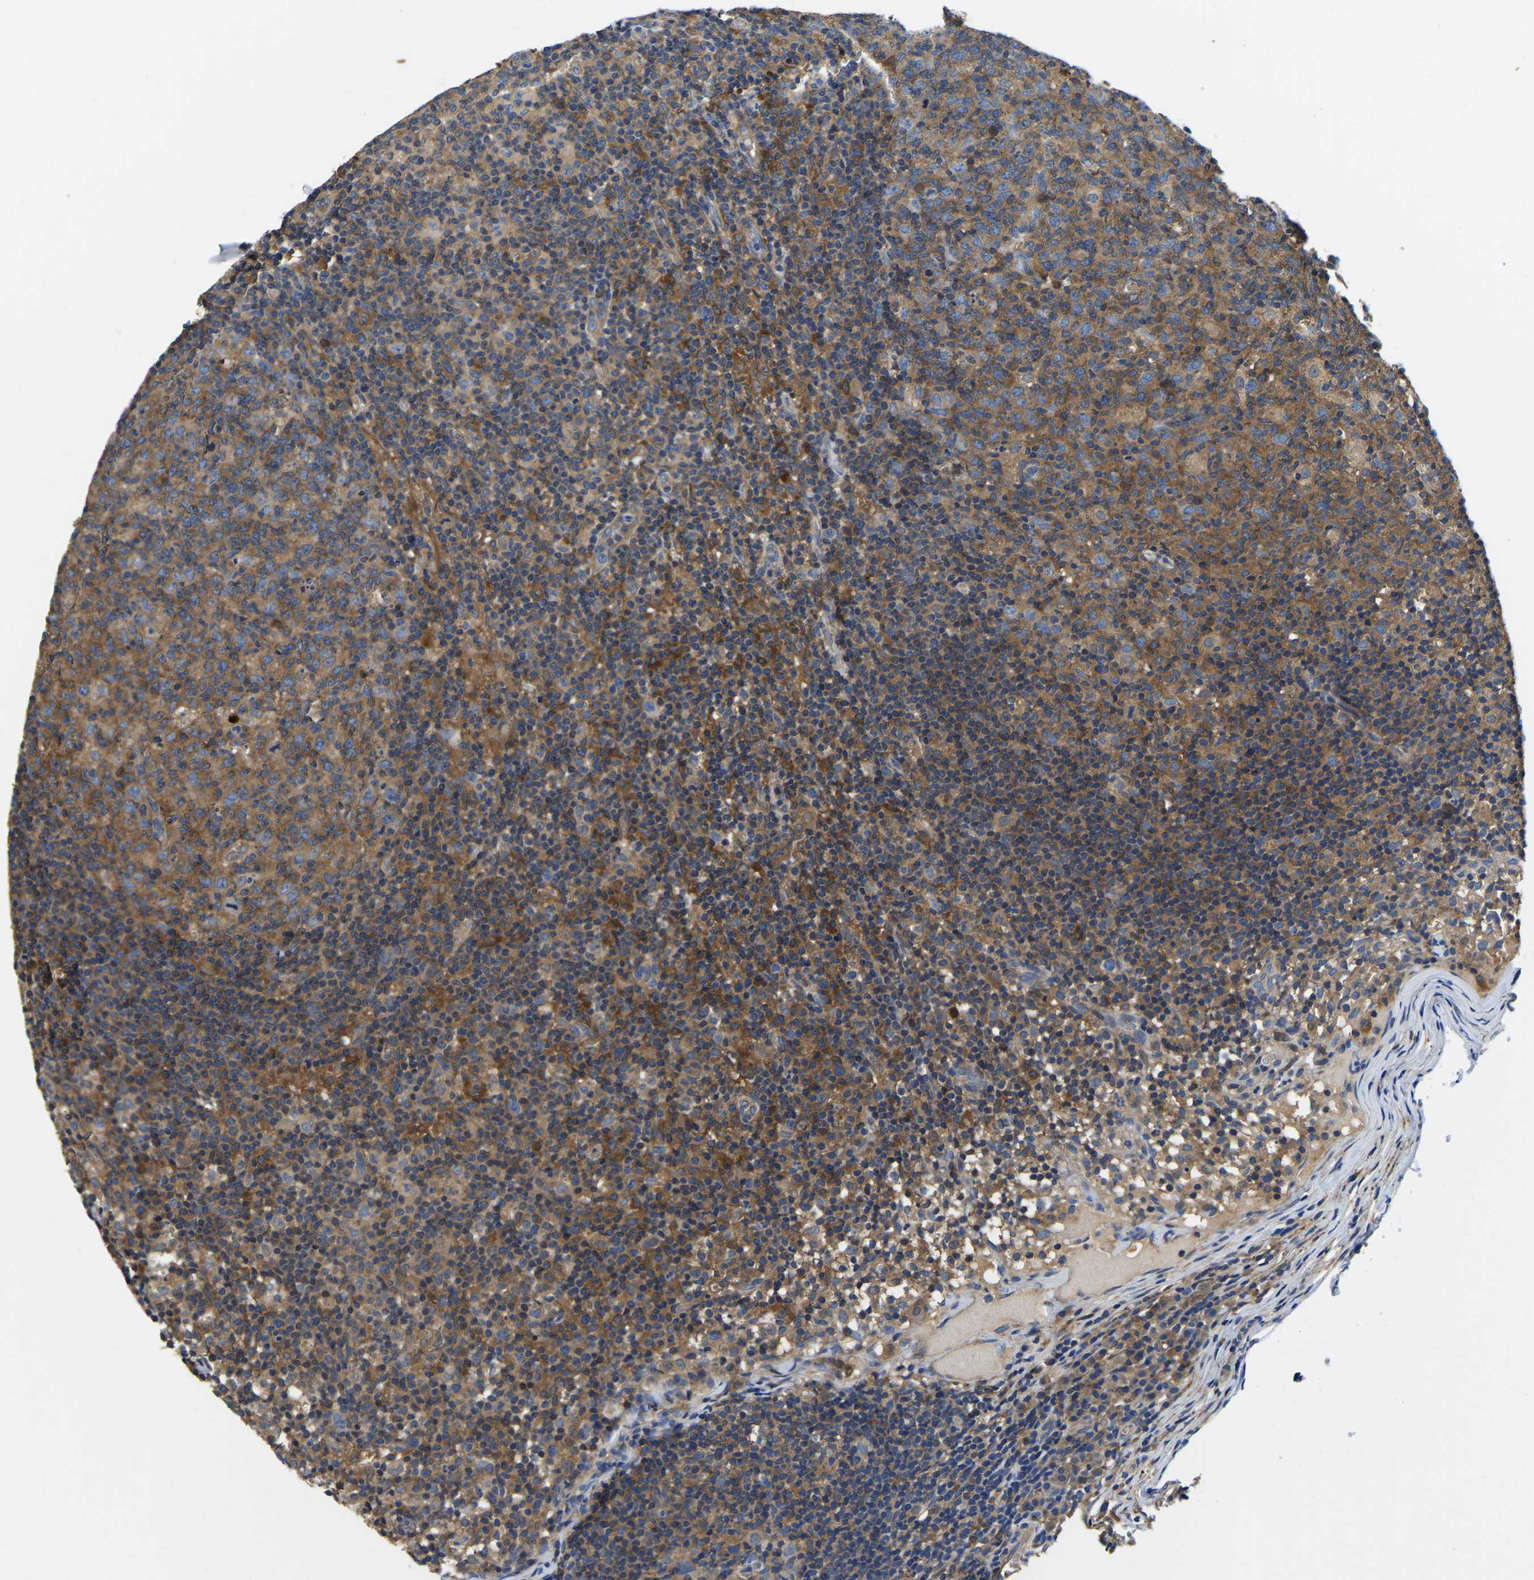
{"staining": {"intensity": "moderate", "quantity": ">75%", "location": "cytoplasmic/membranous"}, "tissue": "lymph node", "cell_type": "Germinal center cells", "image_type": "normal", "snomed": [{"axis": "morphology", "description": "Normal tissue, NOS"}, {"axis": "morphology", "description": "Inflammation, NOS"}, {"axis": "topography", "description": "Lymph node"}], "caption": "Immunohistochemistry (IHC) image of normal lymph node: human lymph node stained using IHC displays medium levels of moderate protein expression localized specifically in the cytoplasmic/membranous of germinal center cells, appearing as a cytoplasmic/membranous brown color.", "gene": "STAT2", "patient": {"sex": "male", "age": 55}}